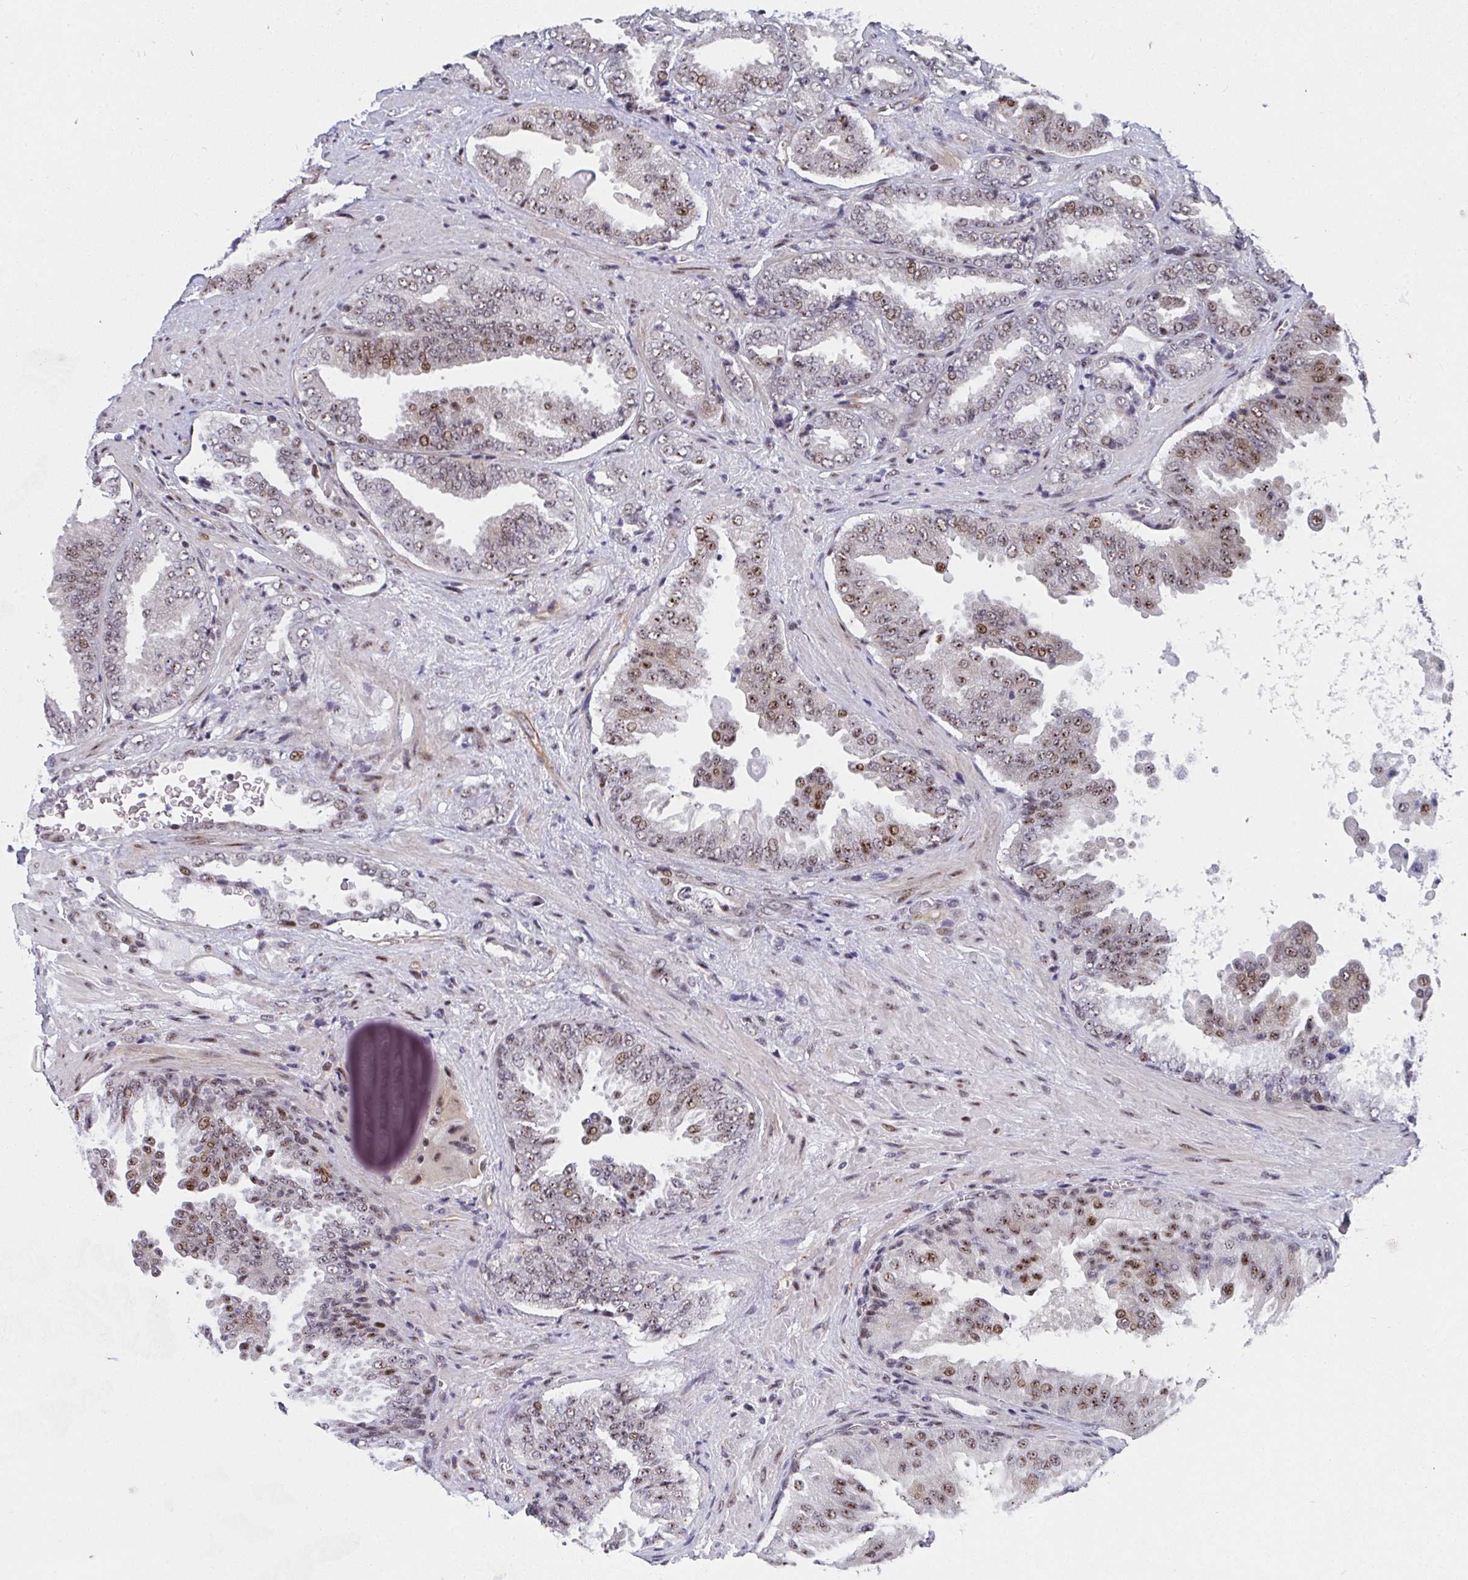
{"staining": {"intensity": "moderate", "quantity": "25%-75%", "location": "nuclear"}, "tissue": "prostate cancer", "cell_type": "Tumor cells", "image_type": "cancer", "snomed": [{"axis": "morphology", "description": "Adenocarcinoma, Low grade"}, {"axis": "topography", "description": "Prostate"}], "caption": "Tumor cells reveal moderate nuclear expression in about 25%-75% of cells in adenocarcinoma (low-grade) (prostate). The staining was performed using DAB (3,3'-diaminobenzidine), with brown indicating positive protein expression. Nuclei are stained blue with hematoxylin.", "gene": "ZIC3", "patient": {"sex": "male", "age": 67}}